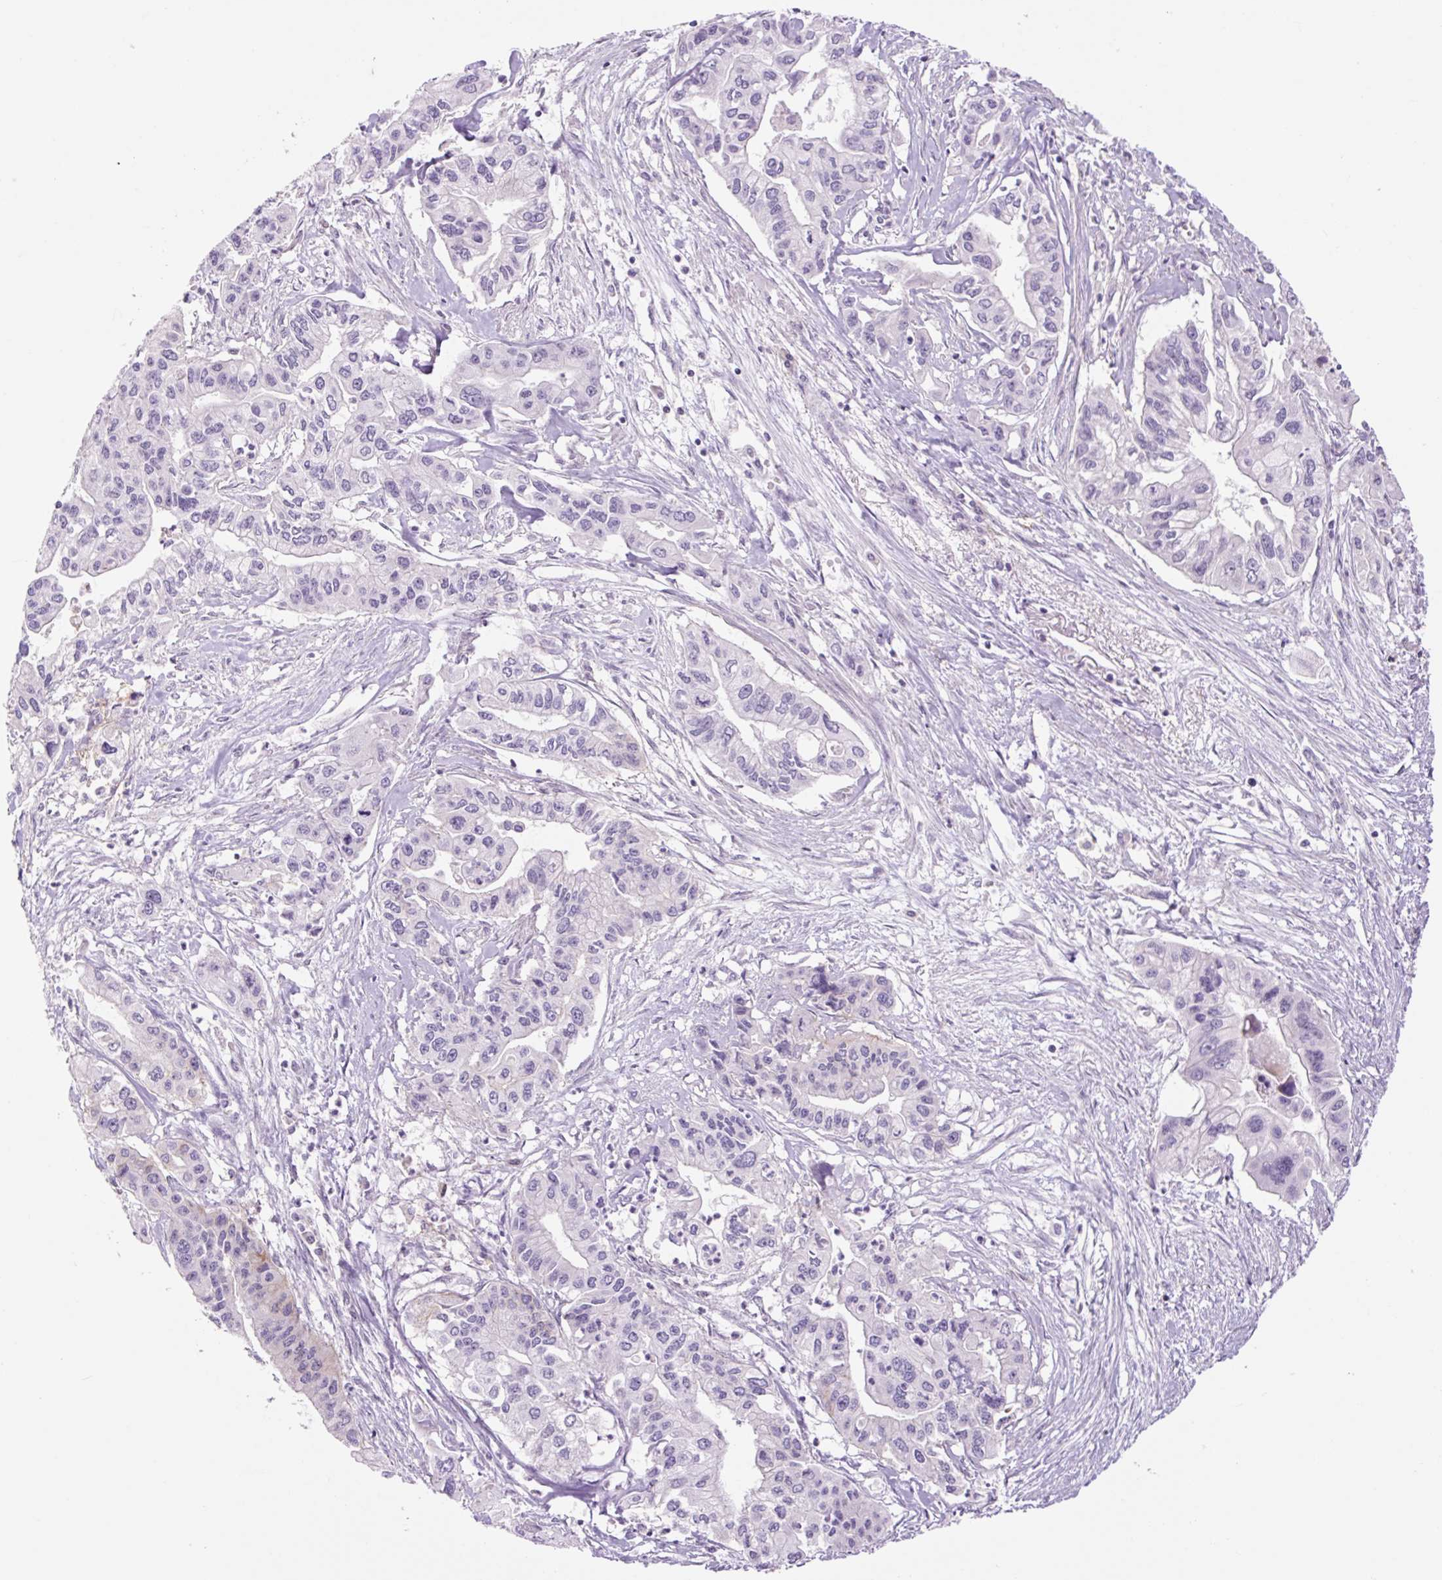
{"staining": {"intensity": "negative", "quantity": "none", "location": "none"}, "tissue": "pancreatic cancer", "cell_type": "Tumor cells", "image_type": "cancer", "snomed": [{"axis": "morphology", "description": "Adenocarcinoma, NOS"}, {"axis": "topography", "description": "Pancreas"}], "caption": "This is an IHC histopathology image of pancreatic cancer (adenocarcinoma). There is no expression in tumor cells.", "gene": "GRID2", "patient": {"sex": "male", "age": 62}}